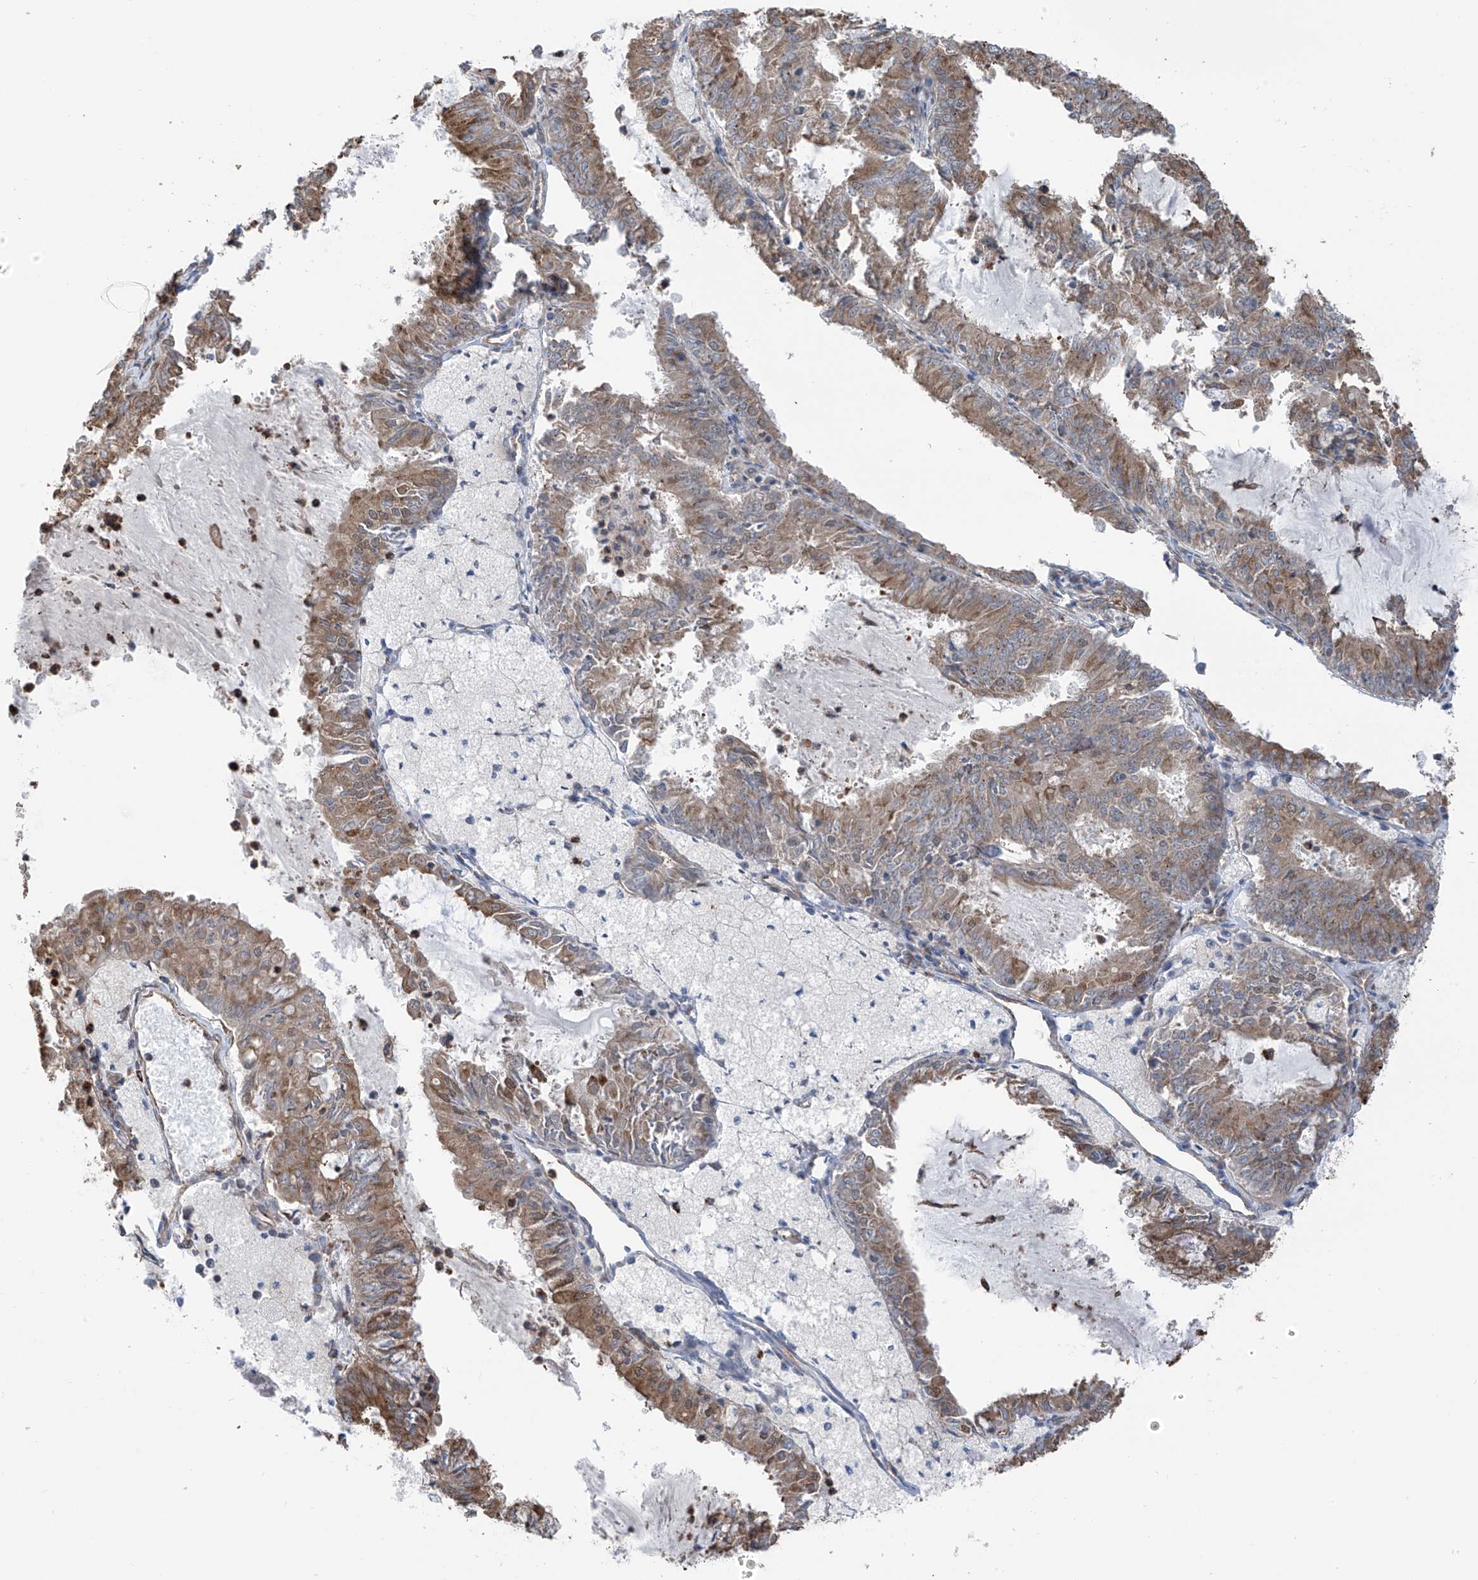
{"staining": {"intensity": "moderate", "quantity": ">75%", "location": "cytoplasmic/membranous"}, "tissue": "endometrial cancer", "cell_type": "Tumor cells", "image_type": "cancer", "snomed": [{"axis": "morphology", "description": "Adenocarcinoma, NOS"}, {"axis": "topography", "description": "Endometrium"}], "caption": "Protein expression by immunohistochemistry shows moderate cytoplasmic/membranous positivity in approximately >75% of tumor cells in endometrial adenocarcinoma.", "gene": "ZNF189", "patient": {"sex": "female", "age": 57}}